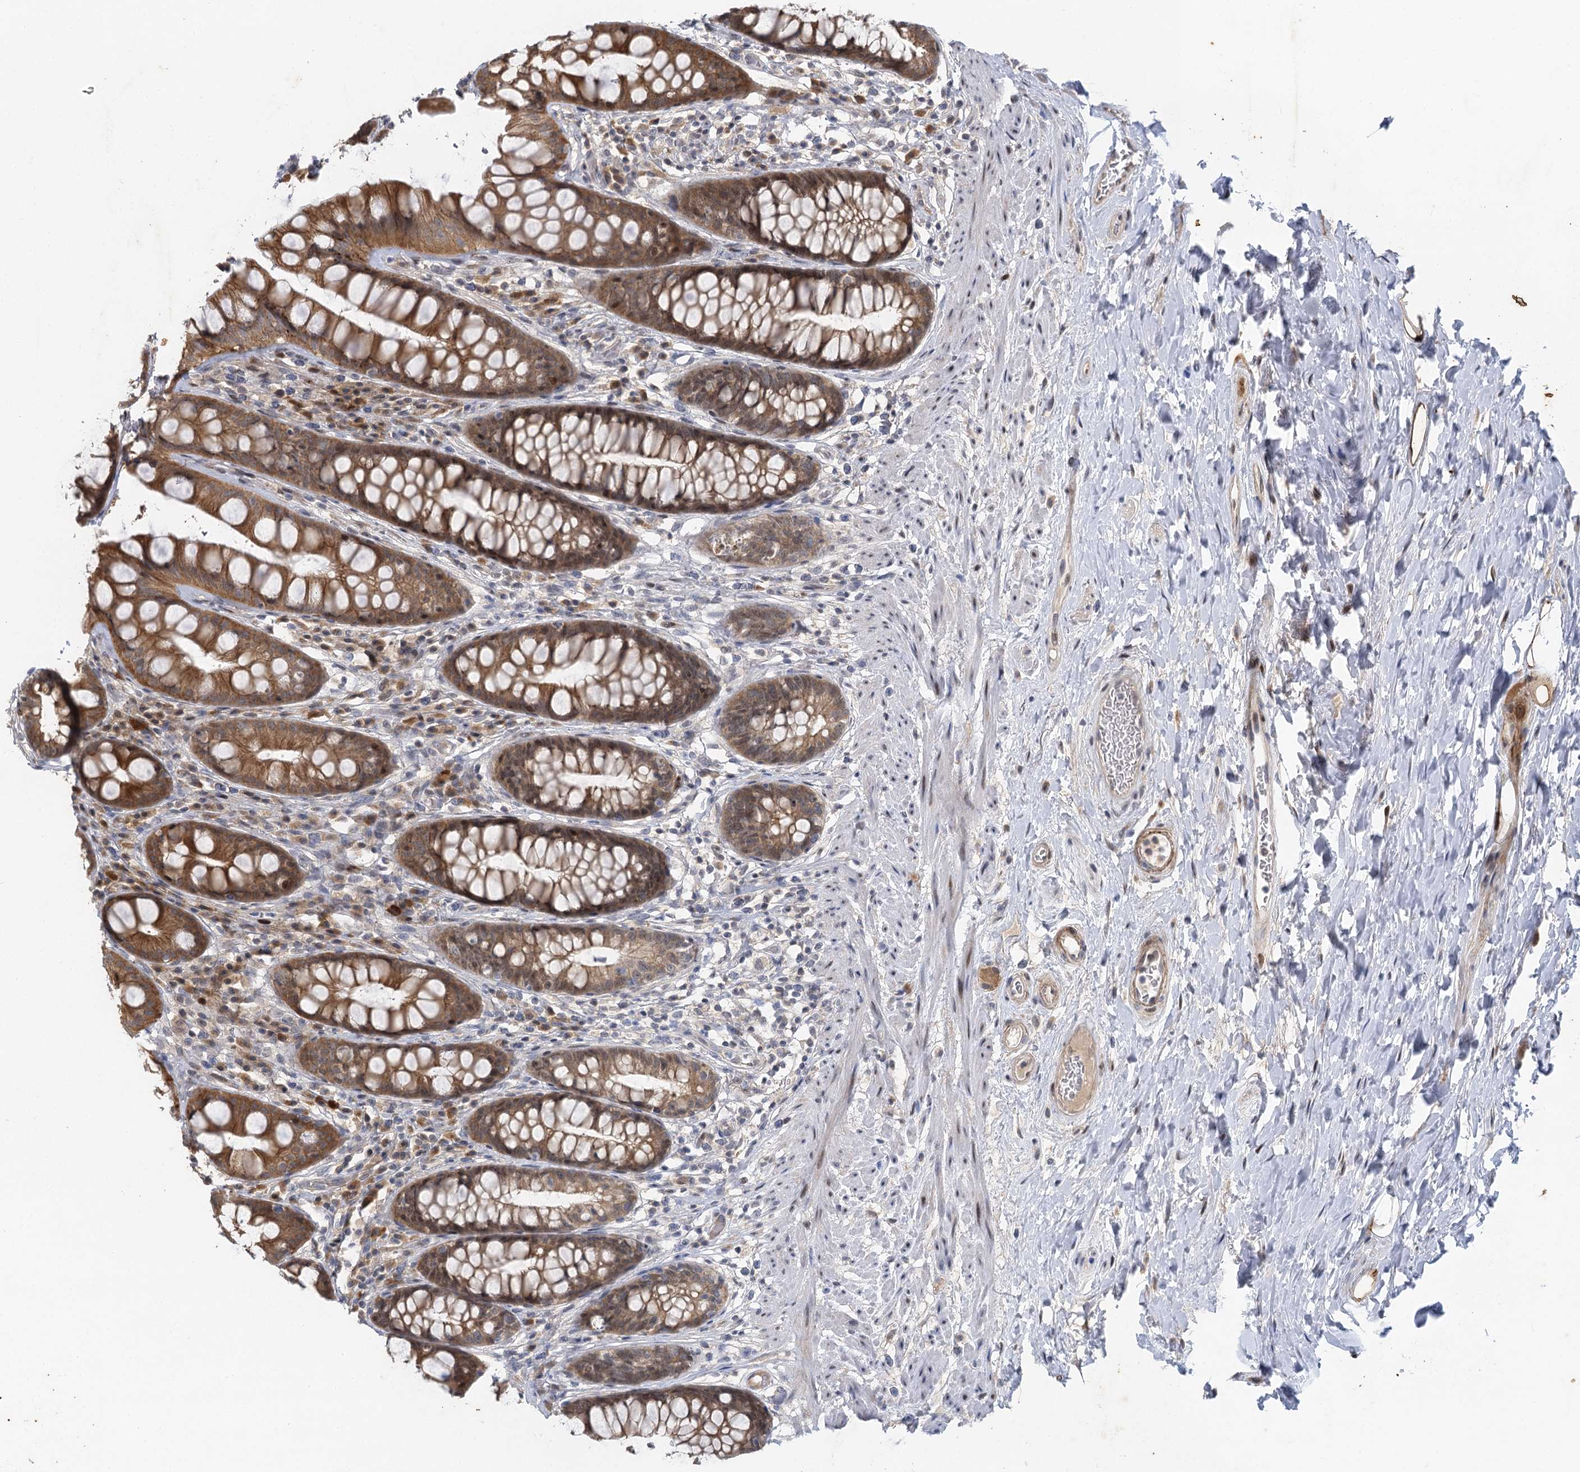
{"staining": {"intensity": "moderate", "quantity": ">75%", "location": "cytoplasmic/membranous"}, "tissue": "rectum", "cell_type": "Glandular cells", "image_type": "normal", "snomed": [{"axis": "morphology", "description": "Normal tissue, NOS"}, {"axis": "topography", "description": "Rectum"}], "caption": "Immunohistochemical staining of normal human rectum exhibits medium levels of moderate cytoplasmic/membranous expression in approximately >75% of glandular cells. (DAB = brown stain, brightfield microscopy at high magnification).", "gene": "IL11RA", "patient": {"sex": "male", "age": 74}}